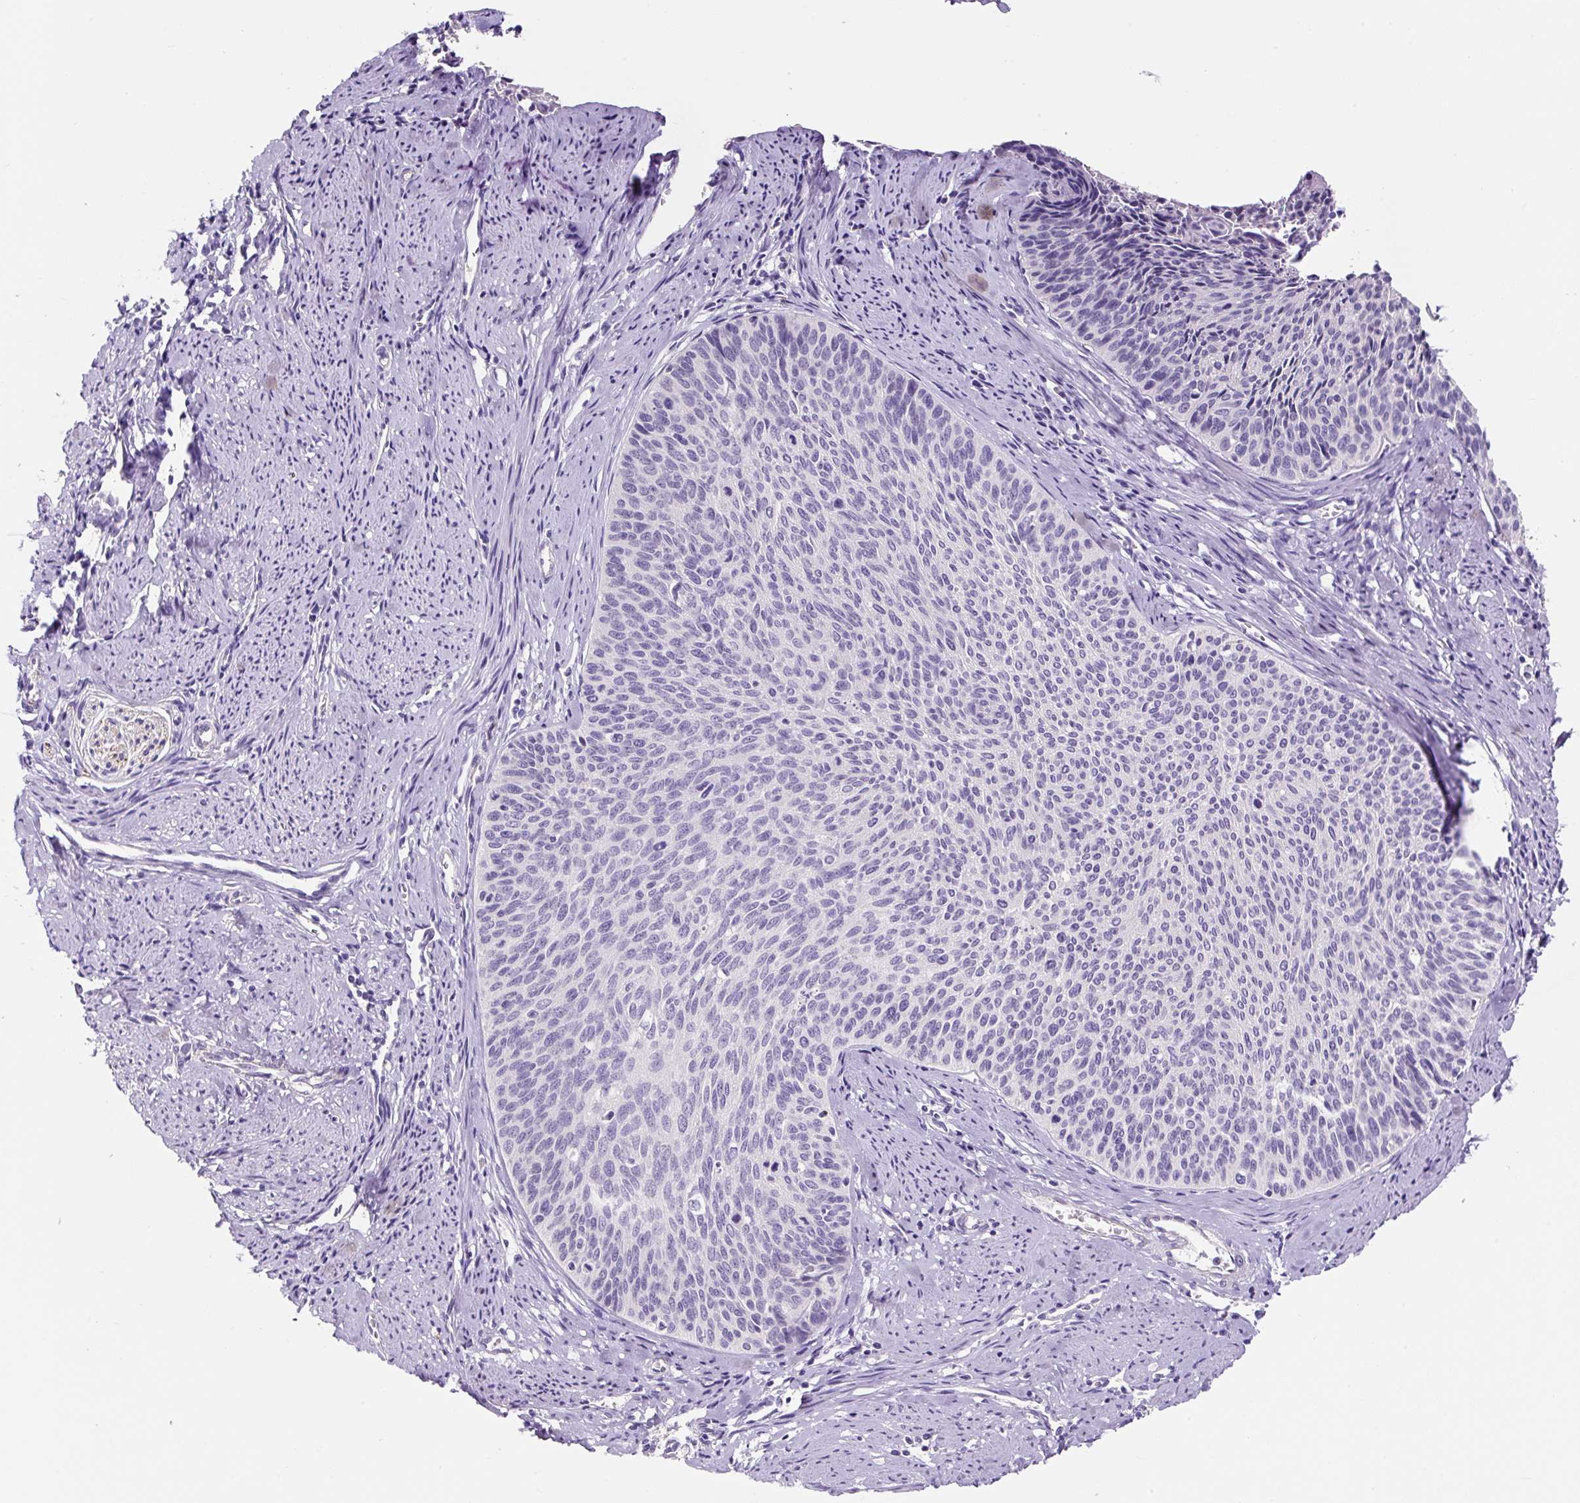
{"staining": {"intensity": "negative", "quantity": "none", "location": "none"}, "tissue": "cervical cancer", "cell_type": "Tumor cells", "image_type": "cancer", "snomed": [{"axis": "morphology", "description": "Squamous cell carcinoma, NOS"}, {"axis": "topography", "description": "Cervix"}], "caption": "IHC of cervical cancer (squamous cell carcinoma) shows no staining in tumor cells.", "gene": "SYP", "patient": {"sex": "female", "age": 55}}